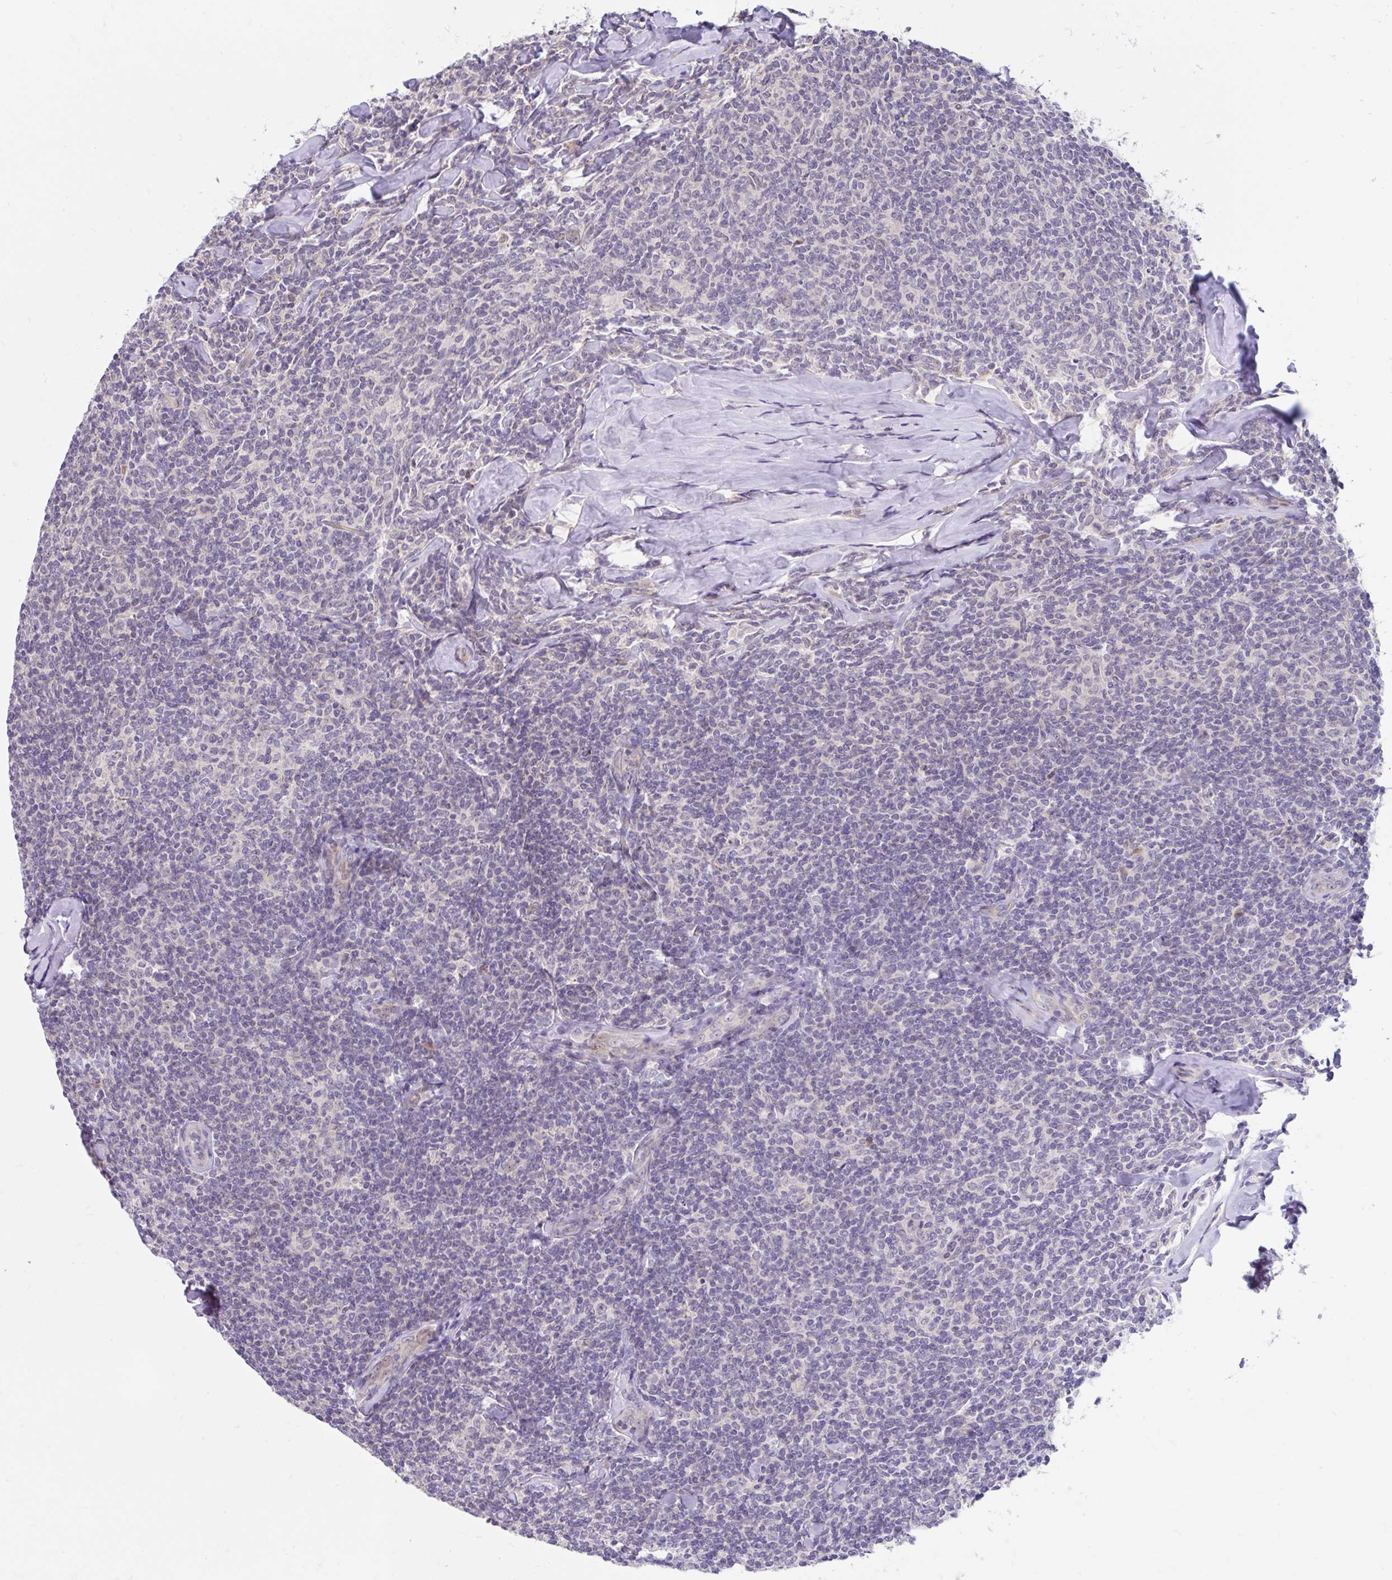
{"staining": {"intensity": "negative", "quantity": "none", "location": "none"}, "tissue": "lymphoma", "cell_type": "Tumor cells", "image_type": "cancer", "snomed": [{"axis": "morphology", "description": "Malignant lymphoma, non-Hodgkin's type, Low grade"}, {"axis": "topography", "description": "Lymph node"}], "caption": "The image demonstrates no significant expression in tumor cells of malignant lymphoma, non-Hodgkin's type (low-grade).", "gene": "NT5C1B", "patient": {"sex": "female", "age": 56}}